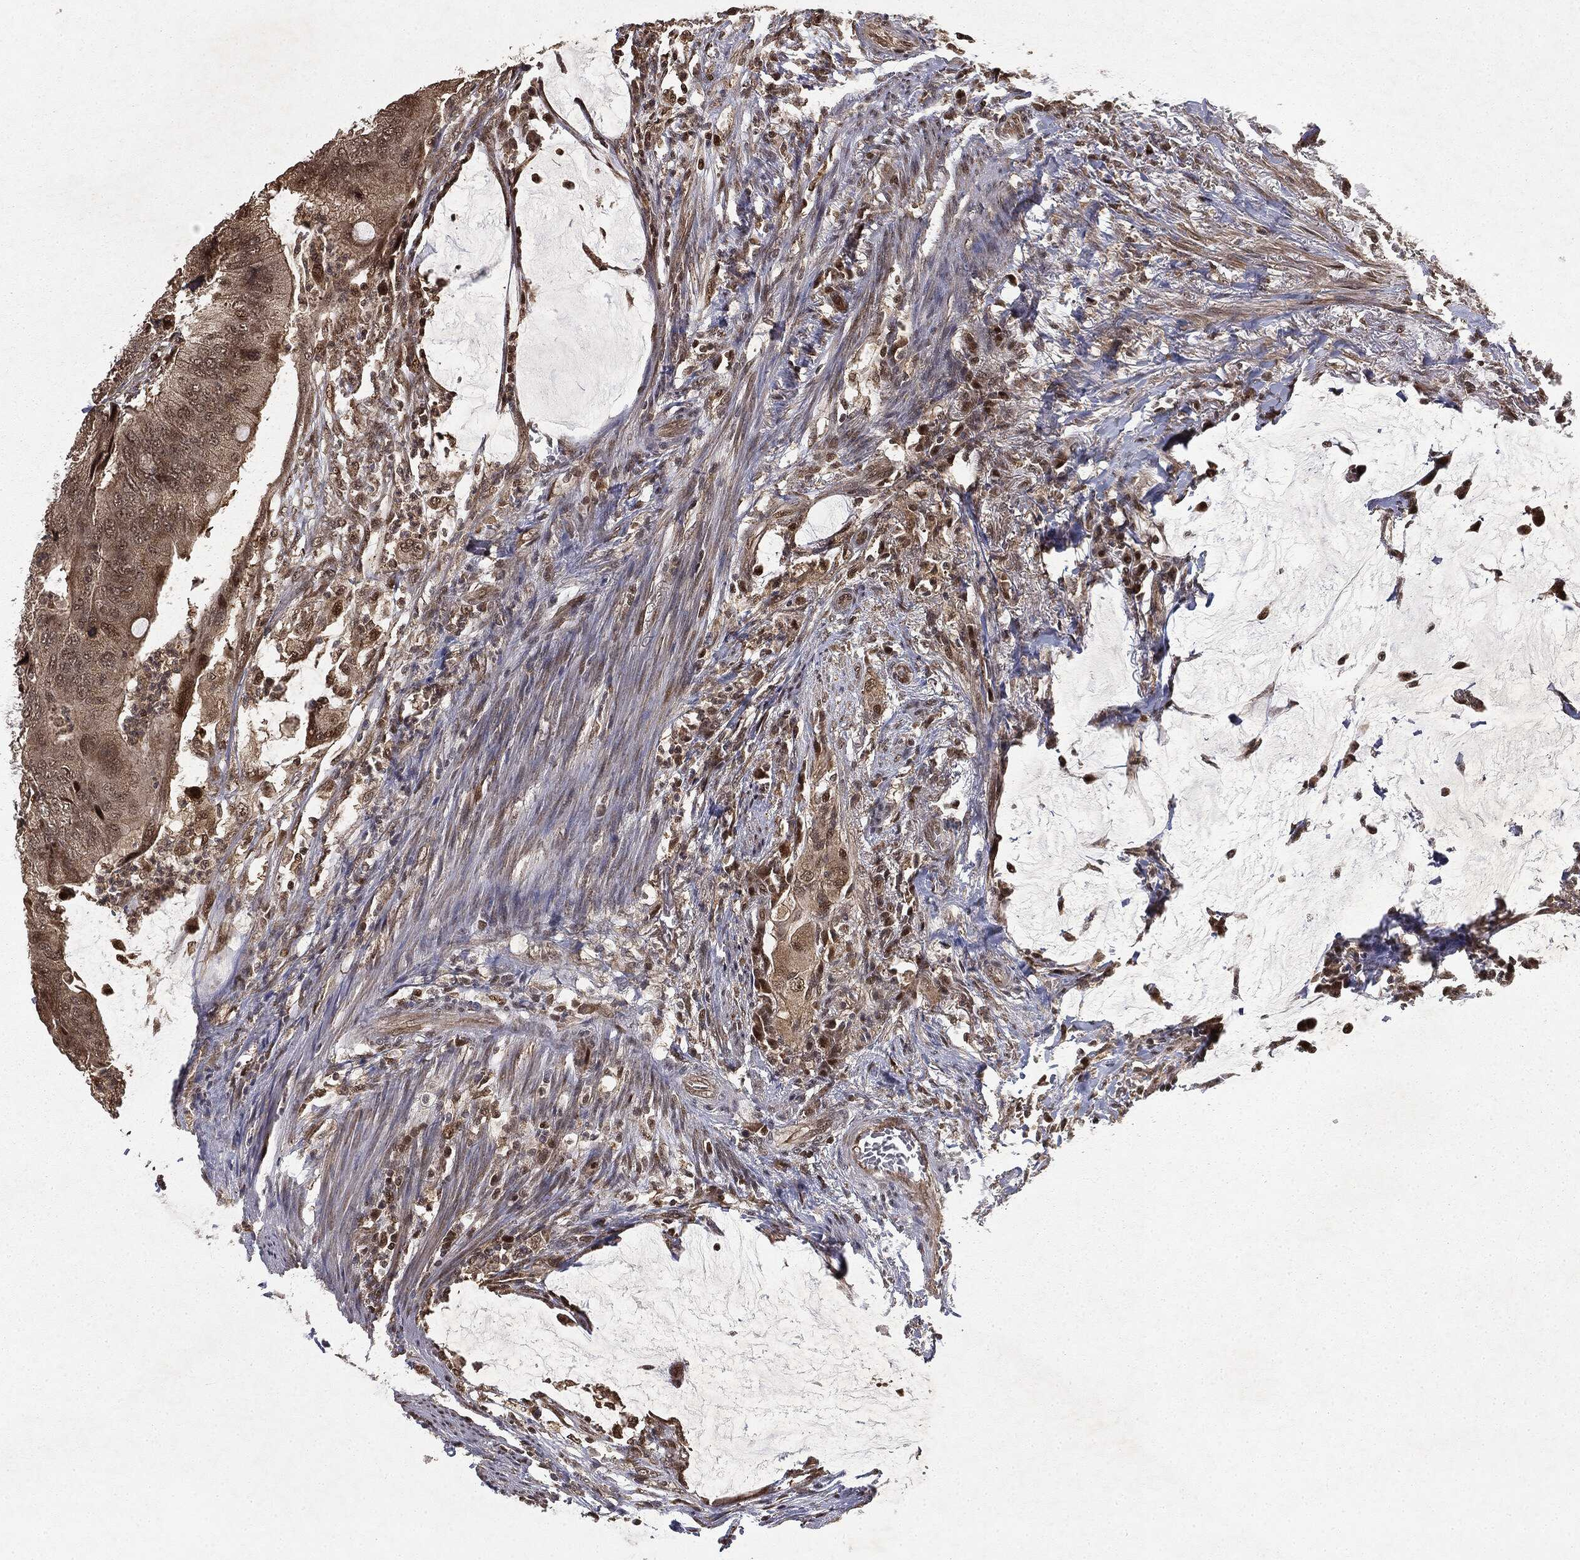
{"staining": {"intensity": "weak", "quantity": ">75%", "location": "cytoplasmic/membranous"}, "tissue": "colorectal cancer", "cell_type": "Tumor cells", "image_type": "cancer", "snomed": [{"axis": "morphology", "description": "Normal tissue, NOS"}, {"axis": "morphology", "description": "Adenocarcinoma, NOS"}, {"axis": "topography", "description": "Rectum"}, {"axis": "topography", "description": "Peripheral nerve tissue"}], "caption": "Immunohistochemistry (IHC) of colorectal cancer demonstrates low levels of weak cytoplasmic/membranous expression in about >75% of tumor cells.", "gene": "ZNHIT6", "patient": {"sex": "male", "age": 92}}